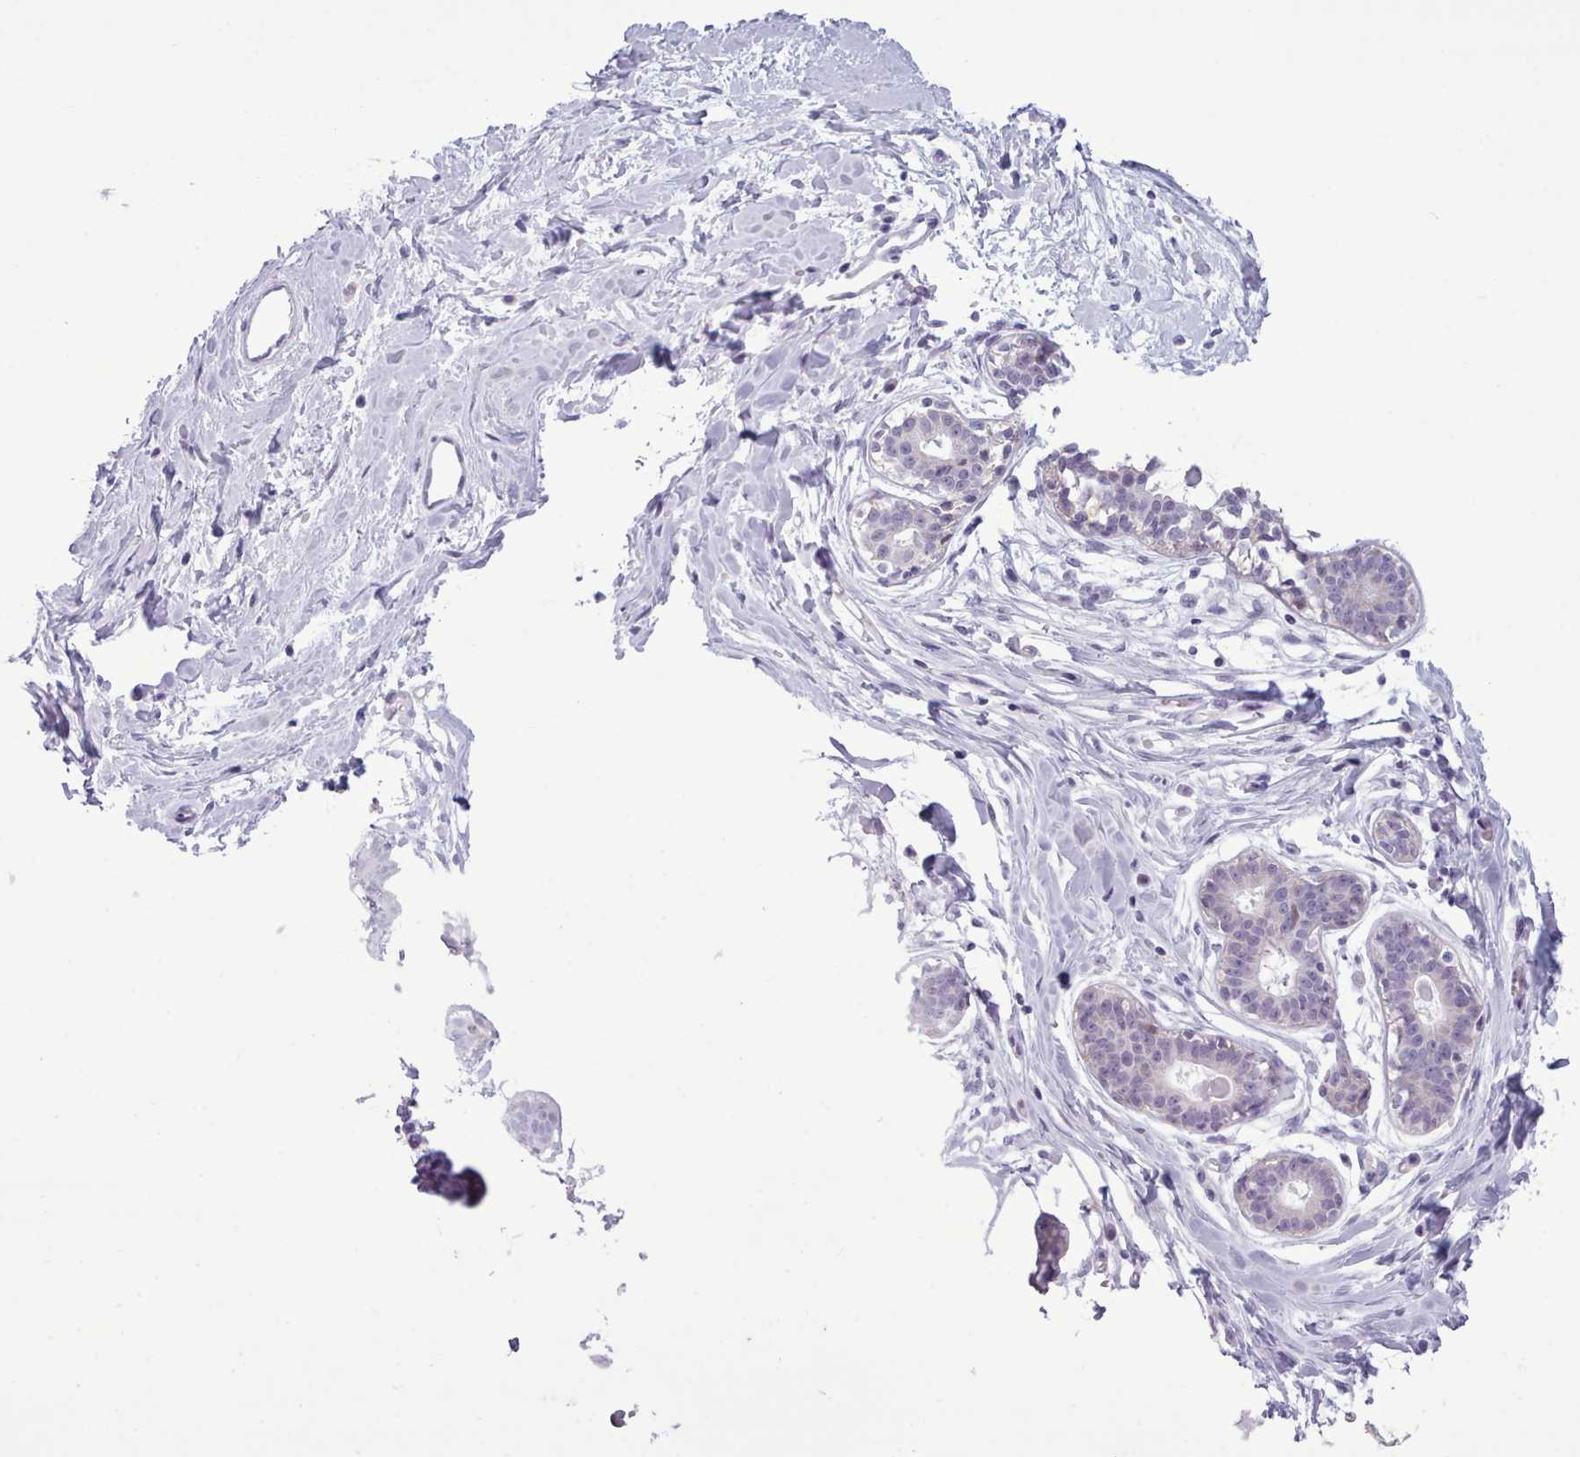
{"staining": {"intensity": "negative", "quantity": "none", "location": "none"}, "tissue": "breast", "cell_type": "Adipocytes", "image_type": "normal", "snomed": [{"axis": "morphology", "description": "Normal tissue, NOS"}, {"axis": "topography", "description": "Breast"}], "caption": "There is no significant staining in adipocytes of breast. Brightfield microscopy of immunohistochemistry (IHC) stained with DAB (3,3'-diaminobenzidine) (brown) and hematoxylin (blue), captured at high magnification.", "gene": "FBXO48", "patient": {"sex": "female", "age": 45}}